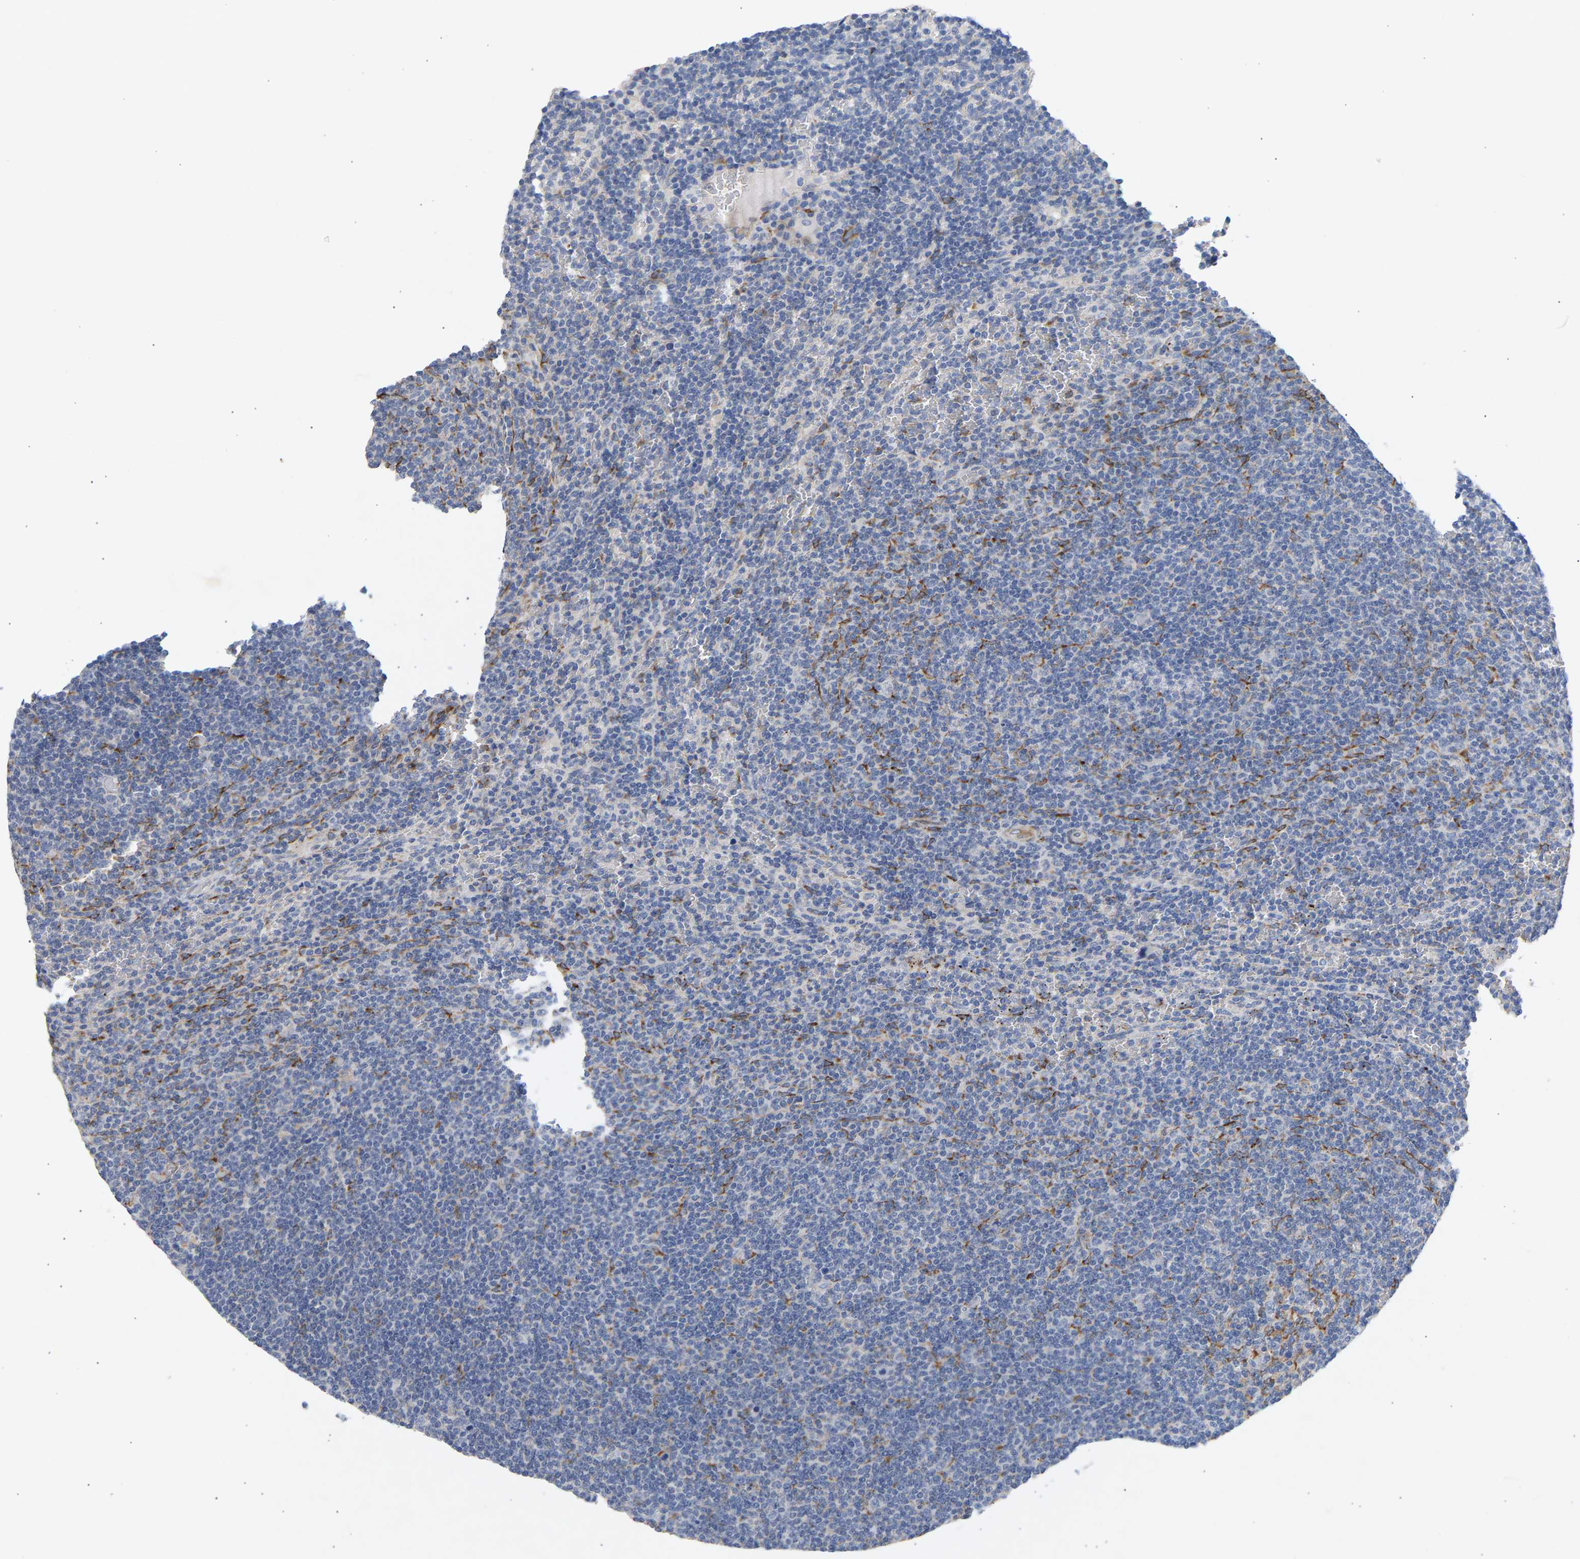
{"staining": {"intensity": "negative", "quantity": "none", "location": "none"}, "tissue": "lymphoma", "cell_type": "Tumor cells", "image_type": "cancer", "snomed": [{"axis": "morphology", "description": "Malignant lymphoma, non-Hodgkin's type, Low grade"}, {"axis": "topography", "description": "Spleen"}], "caption": "An IHC image of lymphoma is shown. There is no staining in tumor cells of lymphoma.", "gene": "SELENOM", "patient": {"sex": "female", "age": 50}}